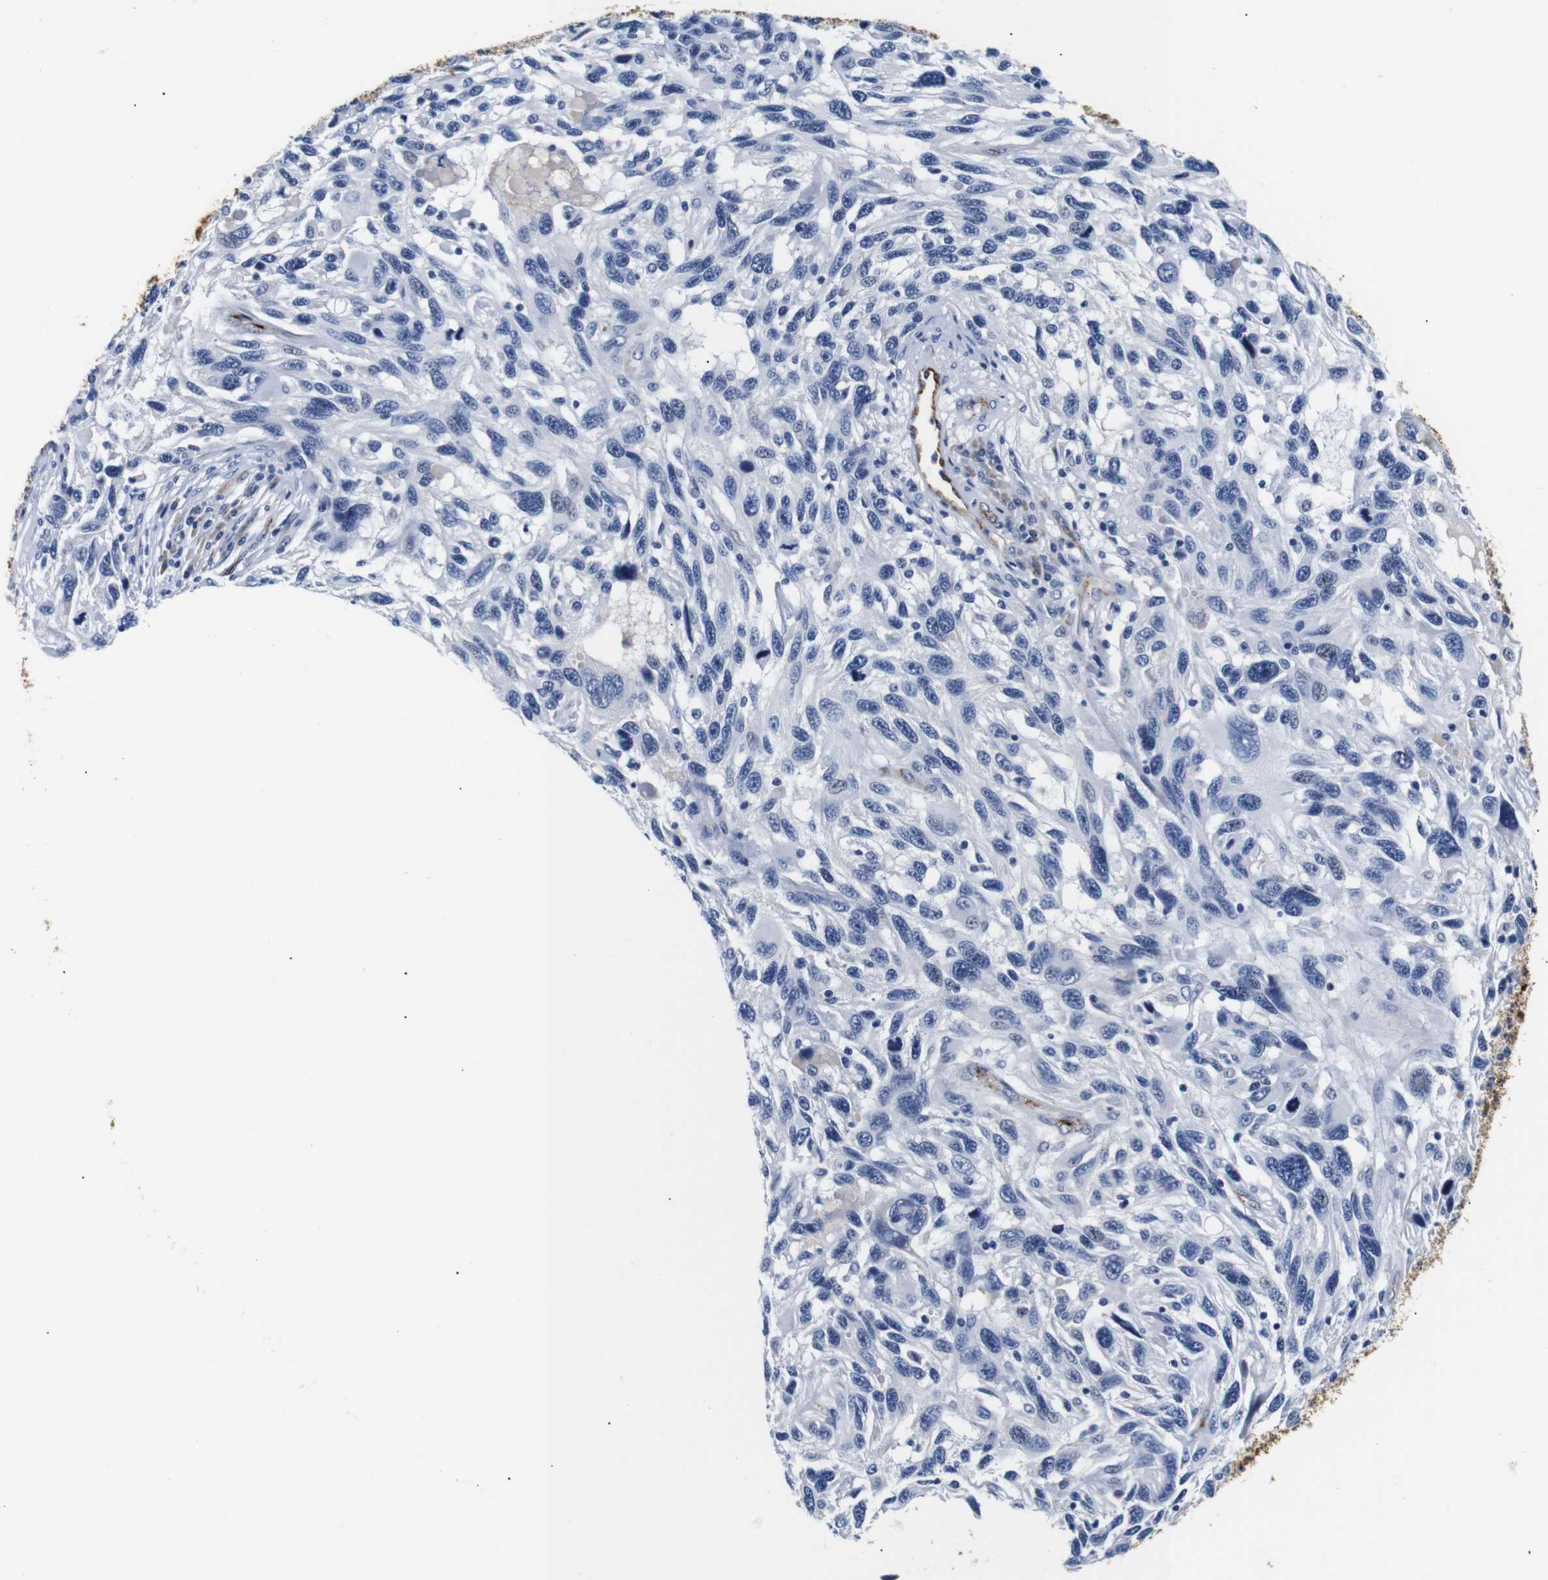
{"staining": {"intensity": "negative", "quantity": "none", "location": "none"}, "tissue": "melanoma", "cell_type": "Tumor cells", "image_type": "cancer", "snomed": [{"axis": "morphology", "description": "Malignant melanoma, NOS"}, {"axis": "topography", "description": "Skin"}], "caption": "Human melanoma stained for a protein using immunohistochemistry (IHC) displays no expression in tumor cells.", "gene": "MUC4", "patient": {"sex": "male", "age": 53}}